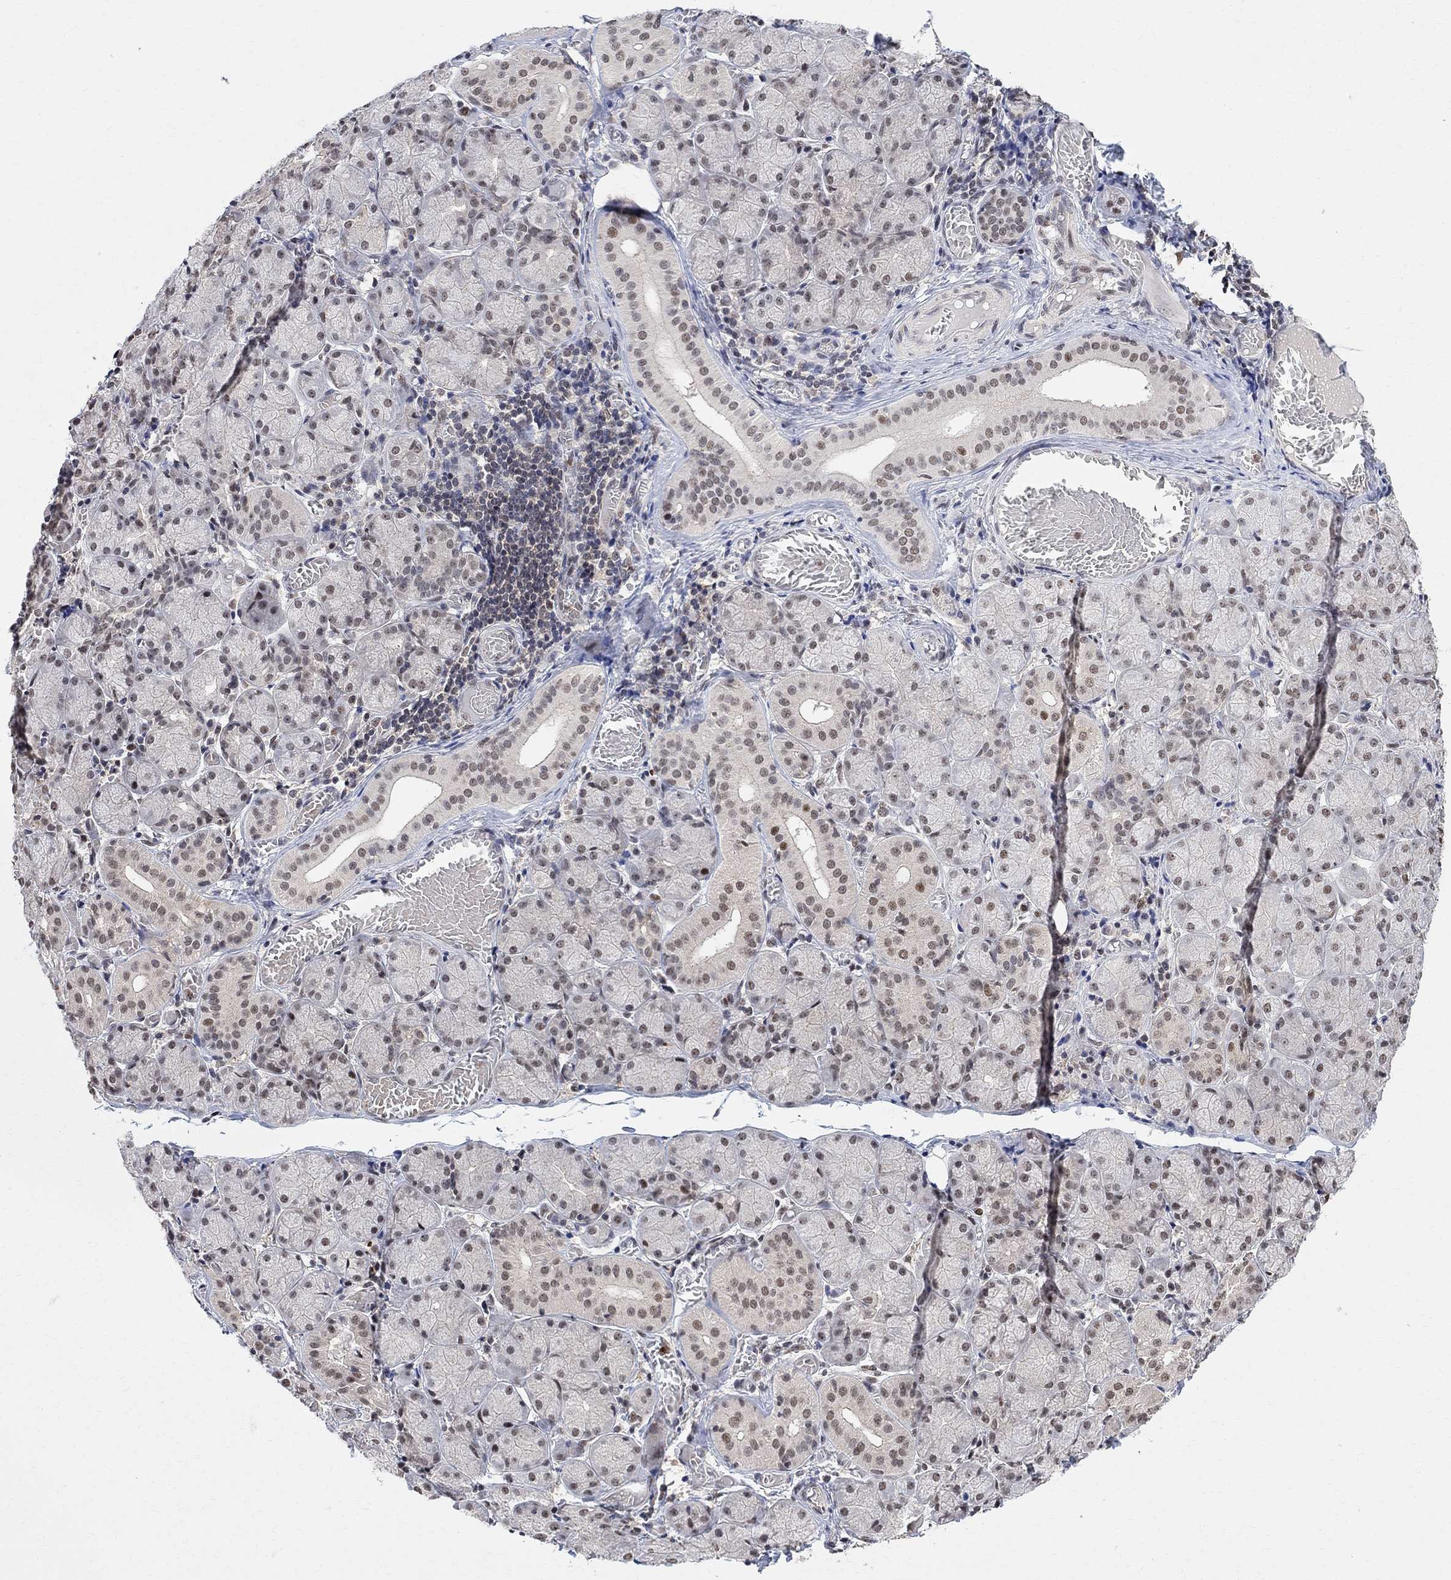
{"staining": {"intensity": "moderate", "quantity": "<25%", "location": "nuclear"}, "tissue": "salivary gland", "cell_type": "Glandular cells", "image_type": "normal", "snomed": [{"axis": "morphology", "description": "Normal tissue, NOS"}, {"axis": "topography", "description": "Salivary gland"}, {"axis": "topography", "description": "Peripheral nerve tissue"}], "caption": "Immunohistochemical staining of benign salivary gland demonstrates <25% levels of moderate nuclear protein staining in approximately <25% of glandular cells. The protein is shown in brown color, while the nuclei are stained blue.", "gene": "E4F1", "patient": {"sex": "female", "age": 24}}